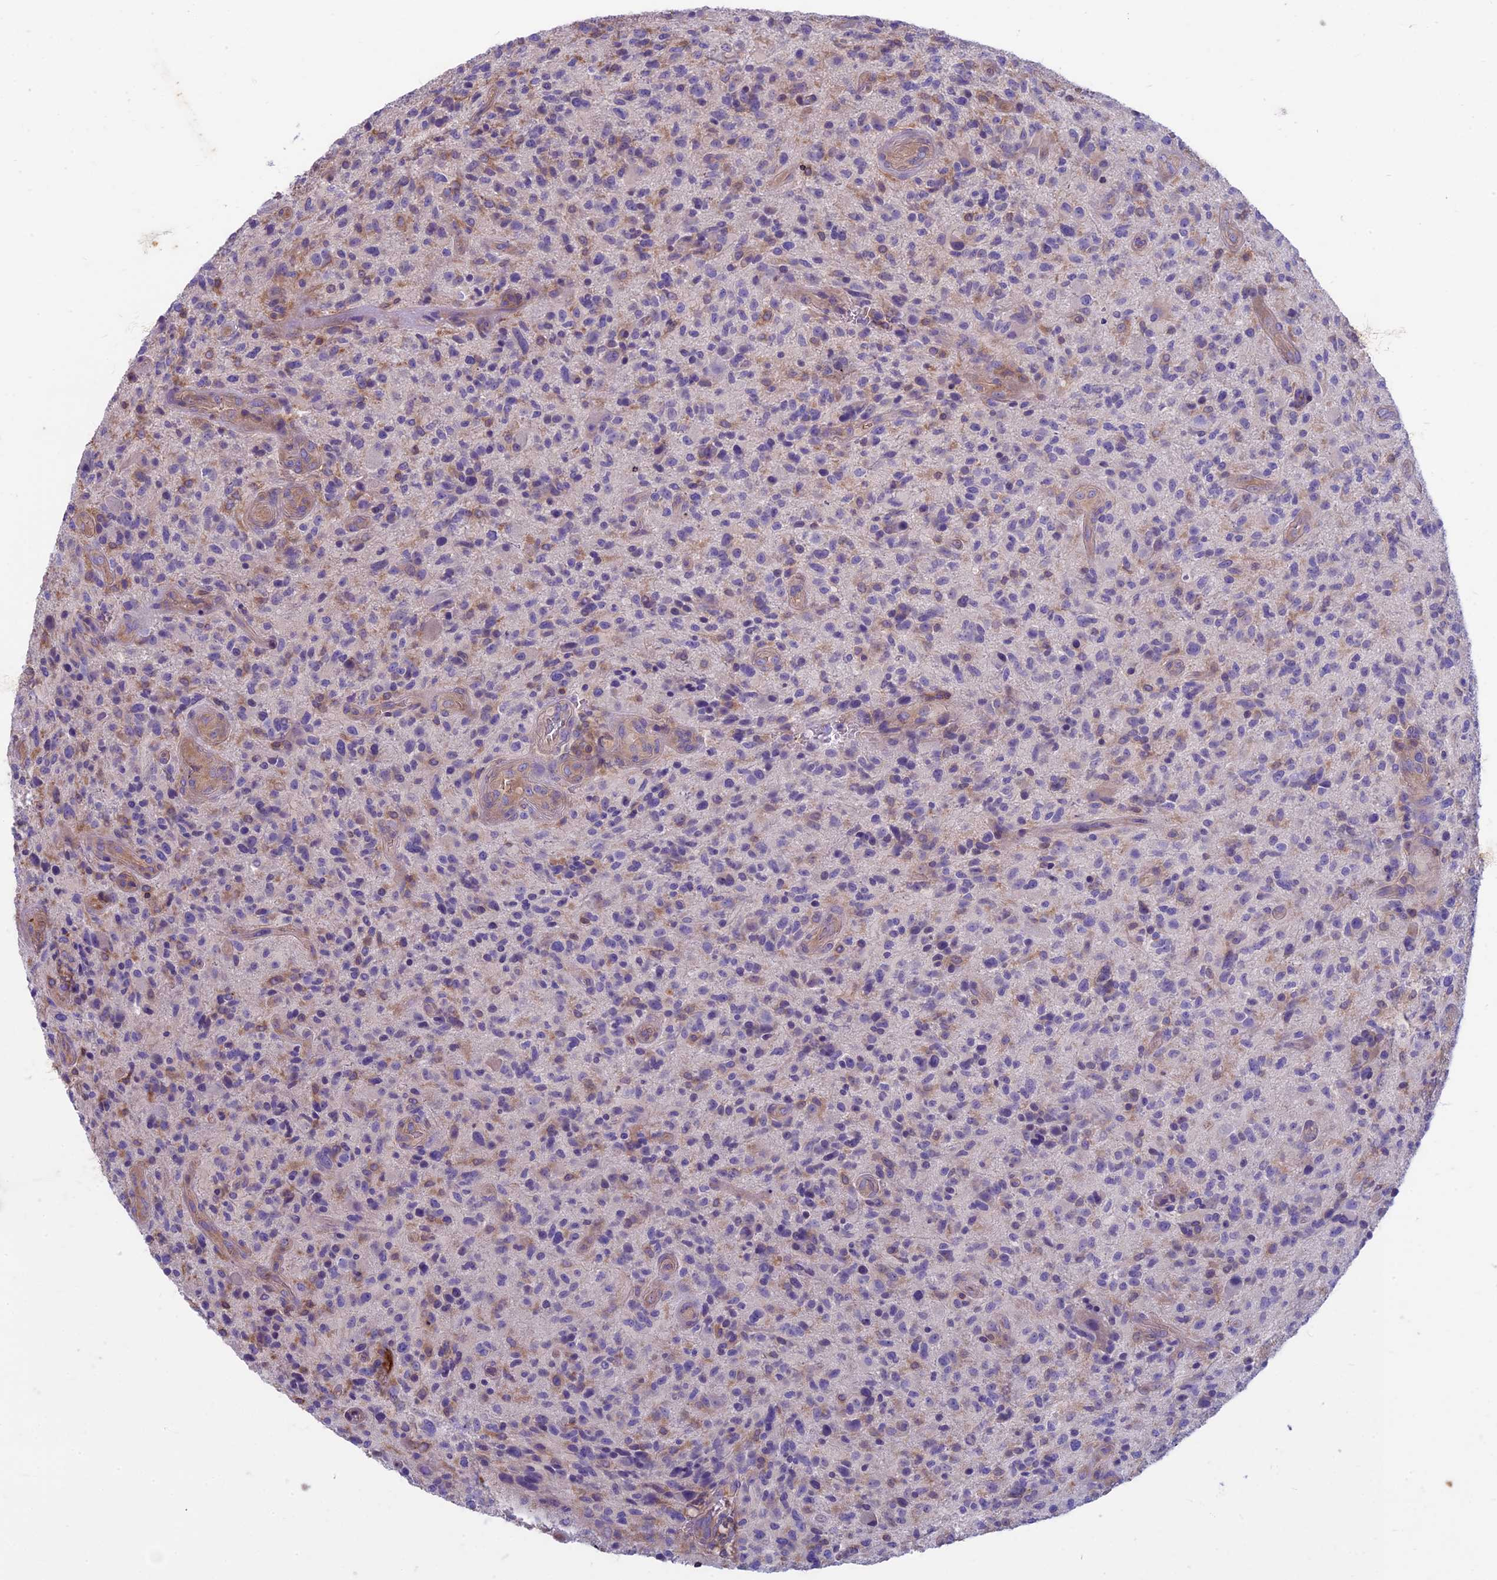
{"staining": {"intensity": "weak", "quantity": "<25%", "location": "cytoplasmic/membranous"}, "tissue": "glioma", "cell_type": "Tumor cells", "image_type": "cancer", "snomed": [{"axis": "morphology", "description": "Glioma, malignant, High grade"}, {"axis": "topography", "description": "Brain"}], "caption": "Immunohistochemical staining of human glioma displays no significant staining in tumor cells.", "gene": "CDAN1", "patient": {"sex": "male", "age": 47}}